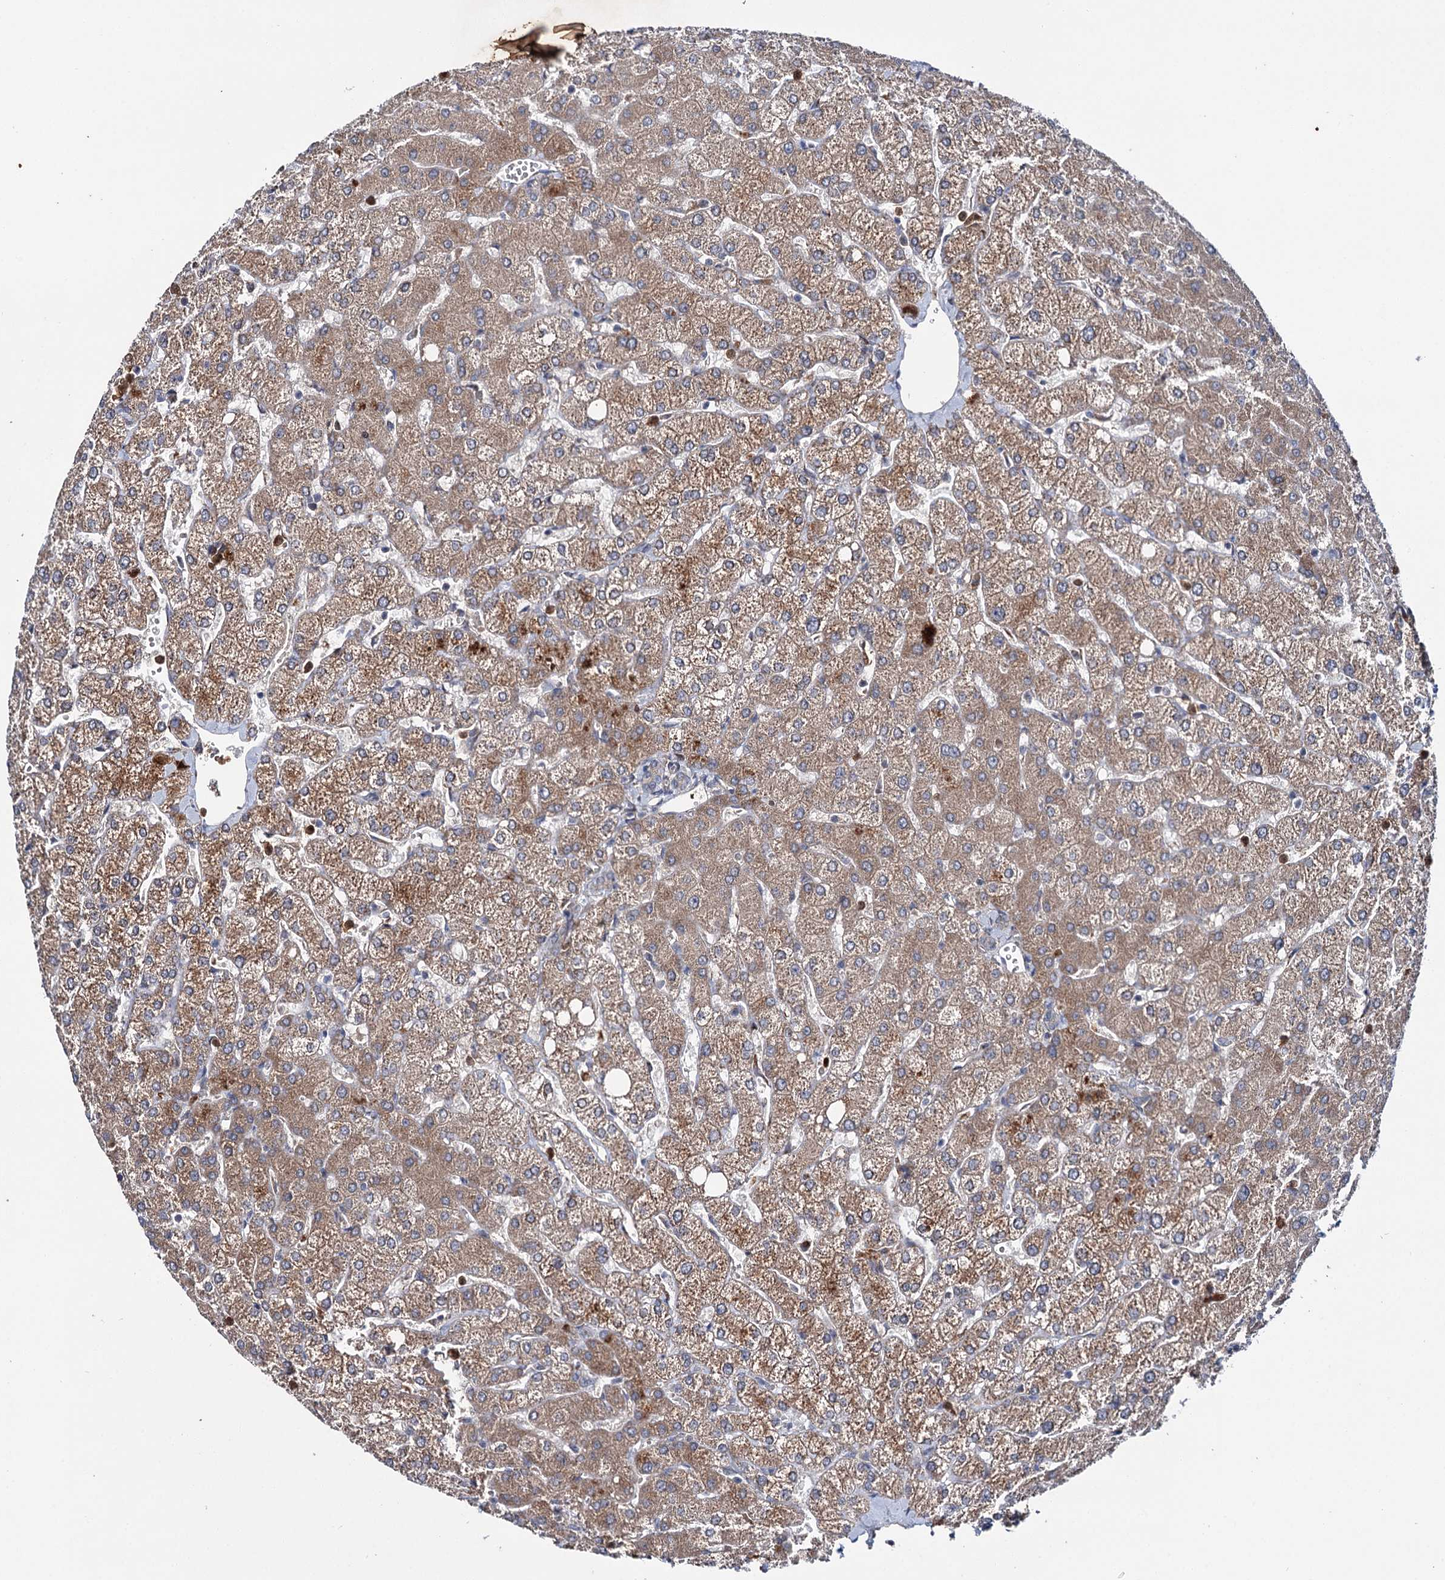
{"staining": {"intensity": "negative", "quantity": "none", "location": "none"}, "tissue": "liver", "cell_type": "Cholangiocytes", "image_type": "normal", "snomed": [{"axis": "morphology", "description": "Normal tissue, NOS"}, {"axis": "topography", "description": "Liver"}], "caption": "The immunohistochemistry micrograph has no significant staining in cholangiocytes of liver. The staining is performed using DAB (3,3'-diaminobenzidine) brown chromogen with nuclei counter-stained in using hematoxylin.", "gene": "PTPN3", "patient": {"sex": "female", "age": 54}}